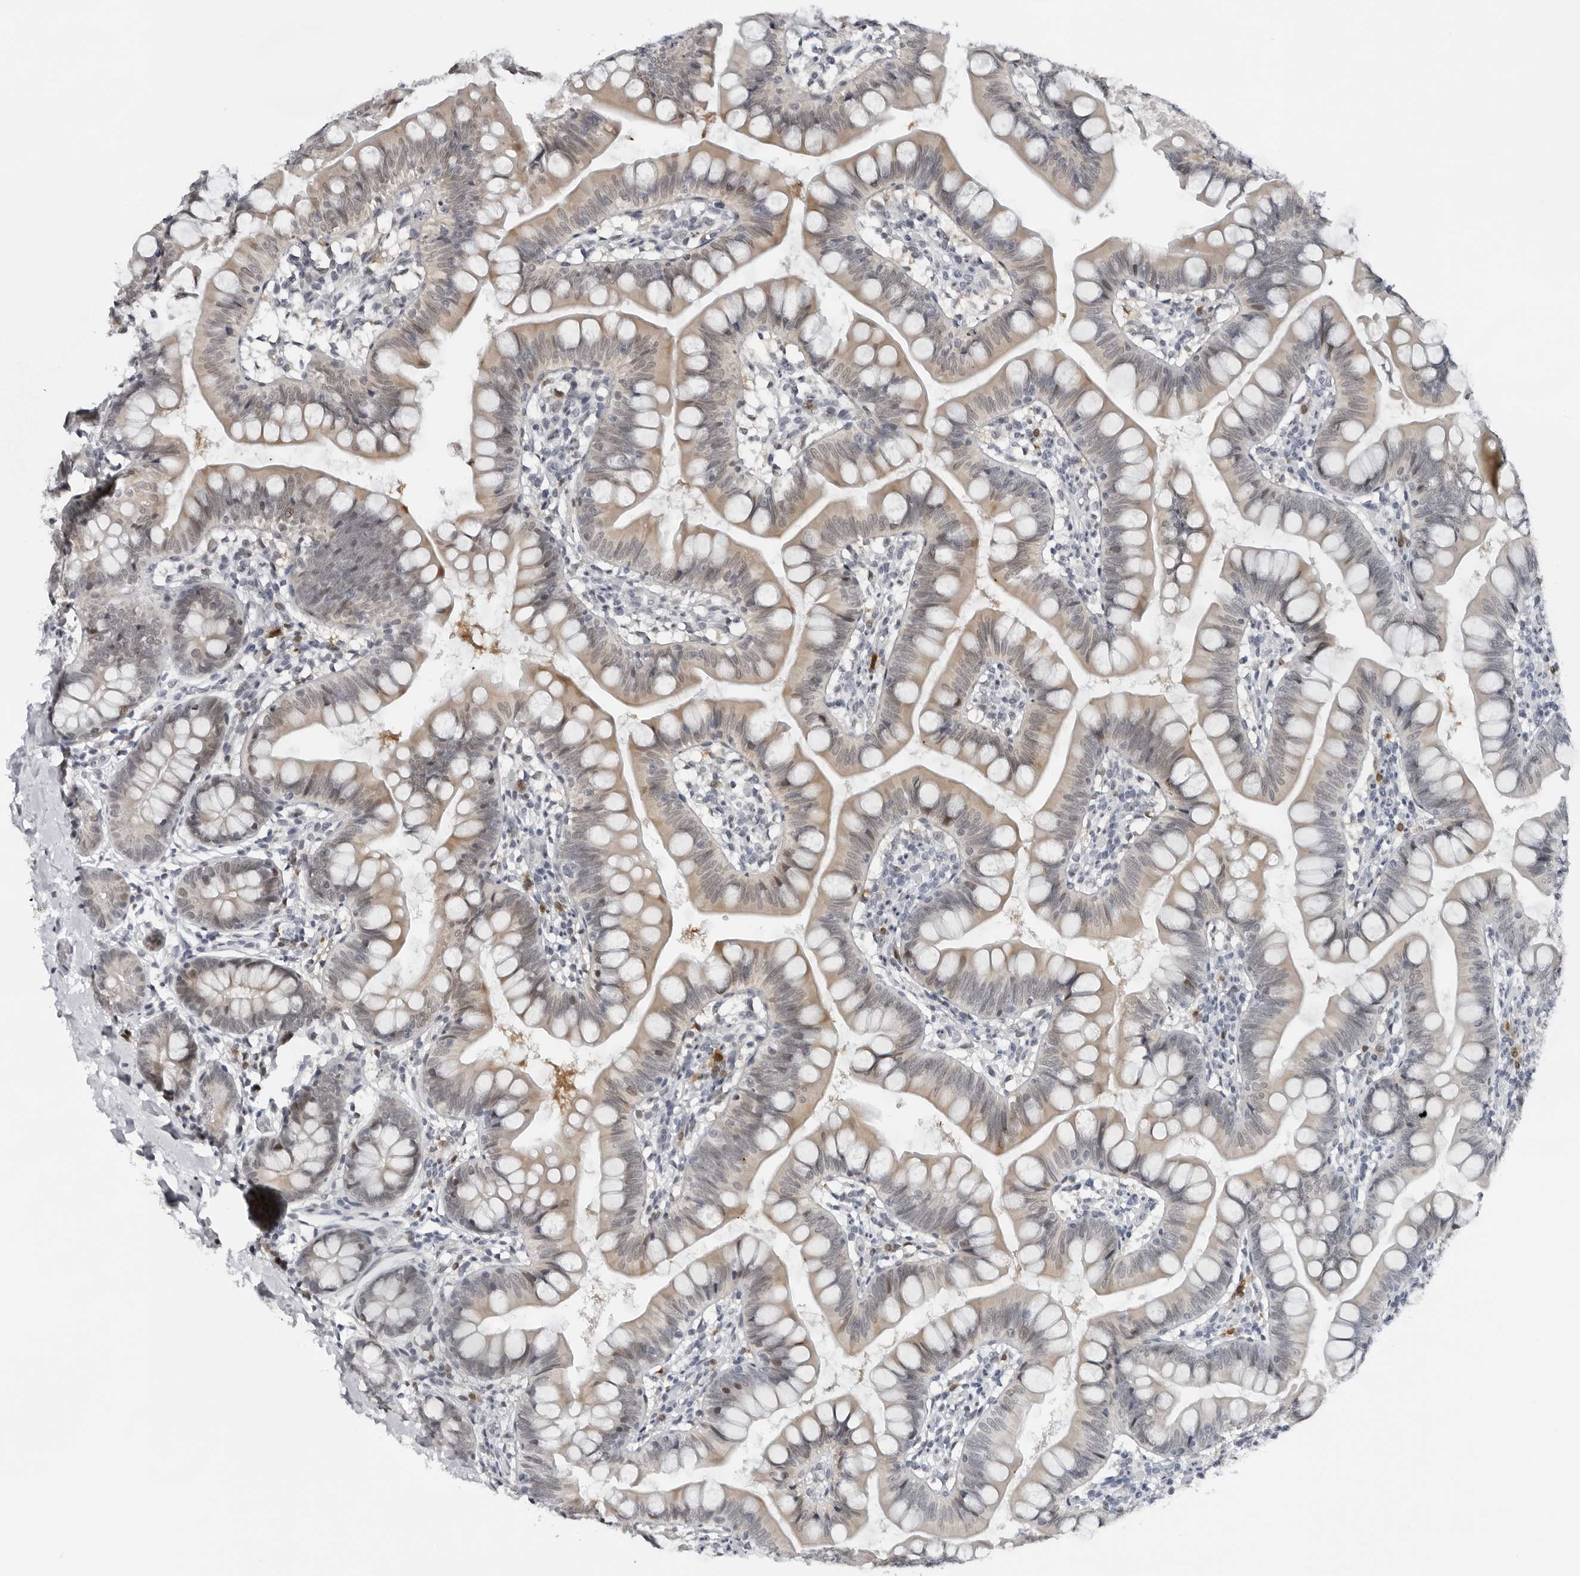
{"staining": {"intensity": "weak", "quantity": "<25%", "location": "cytoplasmic/membranous"}, "tissue": "small intestine", "cell_type": "Glandular cells", "image_type": "normal", "snomed": [{"axis": "morphology", "description": "Normal tissue, NOS"}, {"axis": "topography", "description": "Small intestine"}], "caption": "Protein analysis of unremarkable small intestine demonstrates no significant positivity in glandular cells. The staining was performed using DAB to visualize the protein expression in brown, while the nuclei were stained in blue with hematoxylin (Magnification: 20x).", "gene": "PPP1R42", "patient": {"sex": "male", "age": 7}}